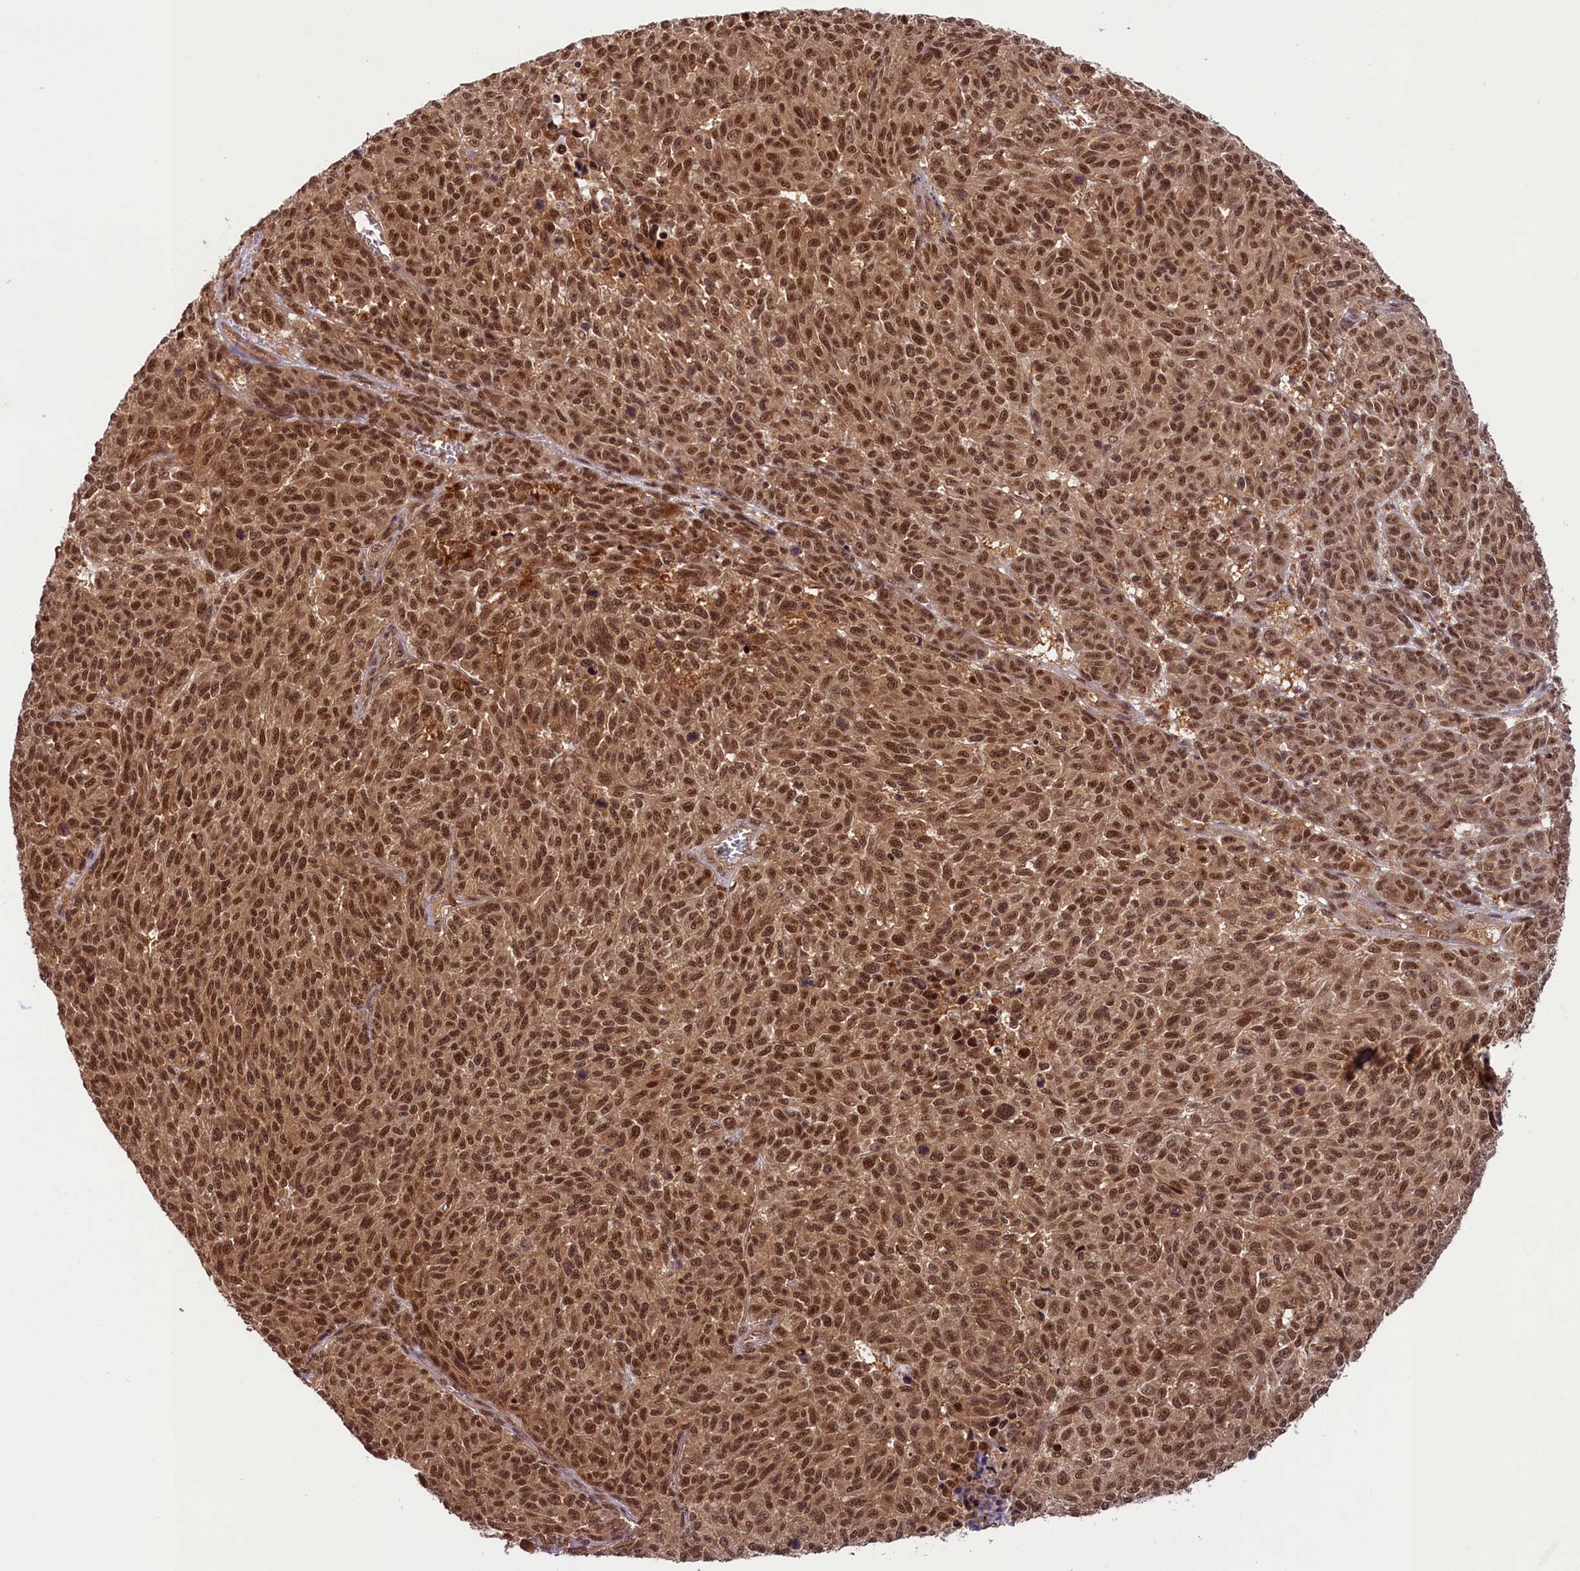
{"staining": {"intensity": "moderate", "quantity": ">75%", "location": "cytoplasmic/membranous,nuclear"}, "tissue": "melanoma", "cell_type": "Tumor cells", "image_type": "cancer", "snomed": [{"axis": "morphology", "description": "Malignant melanoma, NOS"}, {"axis": "topography", "description": "Skin"}], "caption": "Immunohistochemical staining of human melanoma demonstrates moderate cytoplasmic/membranous and nuclear protein staining in about >75% of tumor cells. Nuclei are stained in blue.", "gene": "SLC7A6OS", "patient": {"sex": "male", "age": 49}}